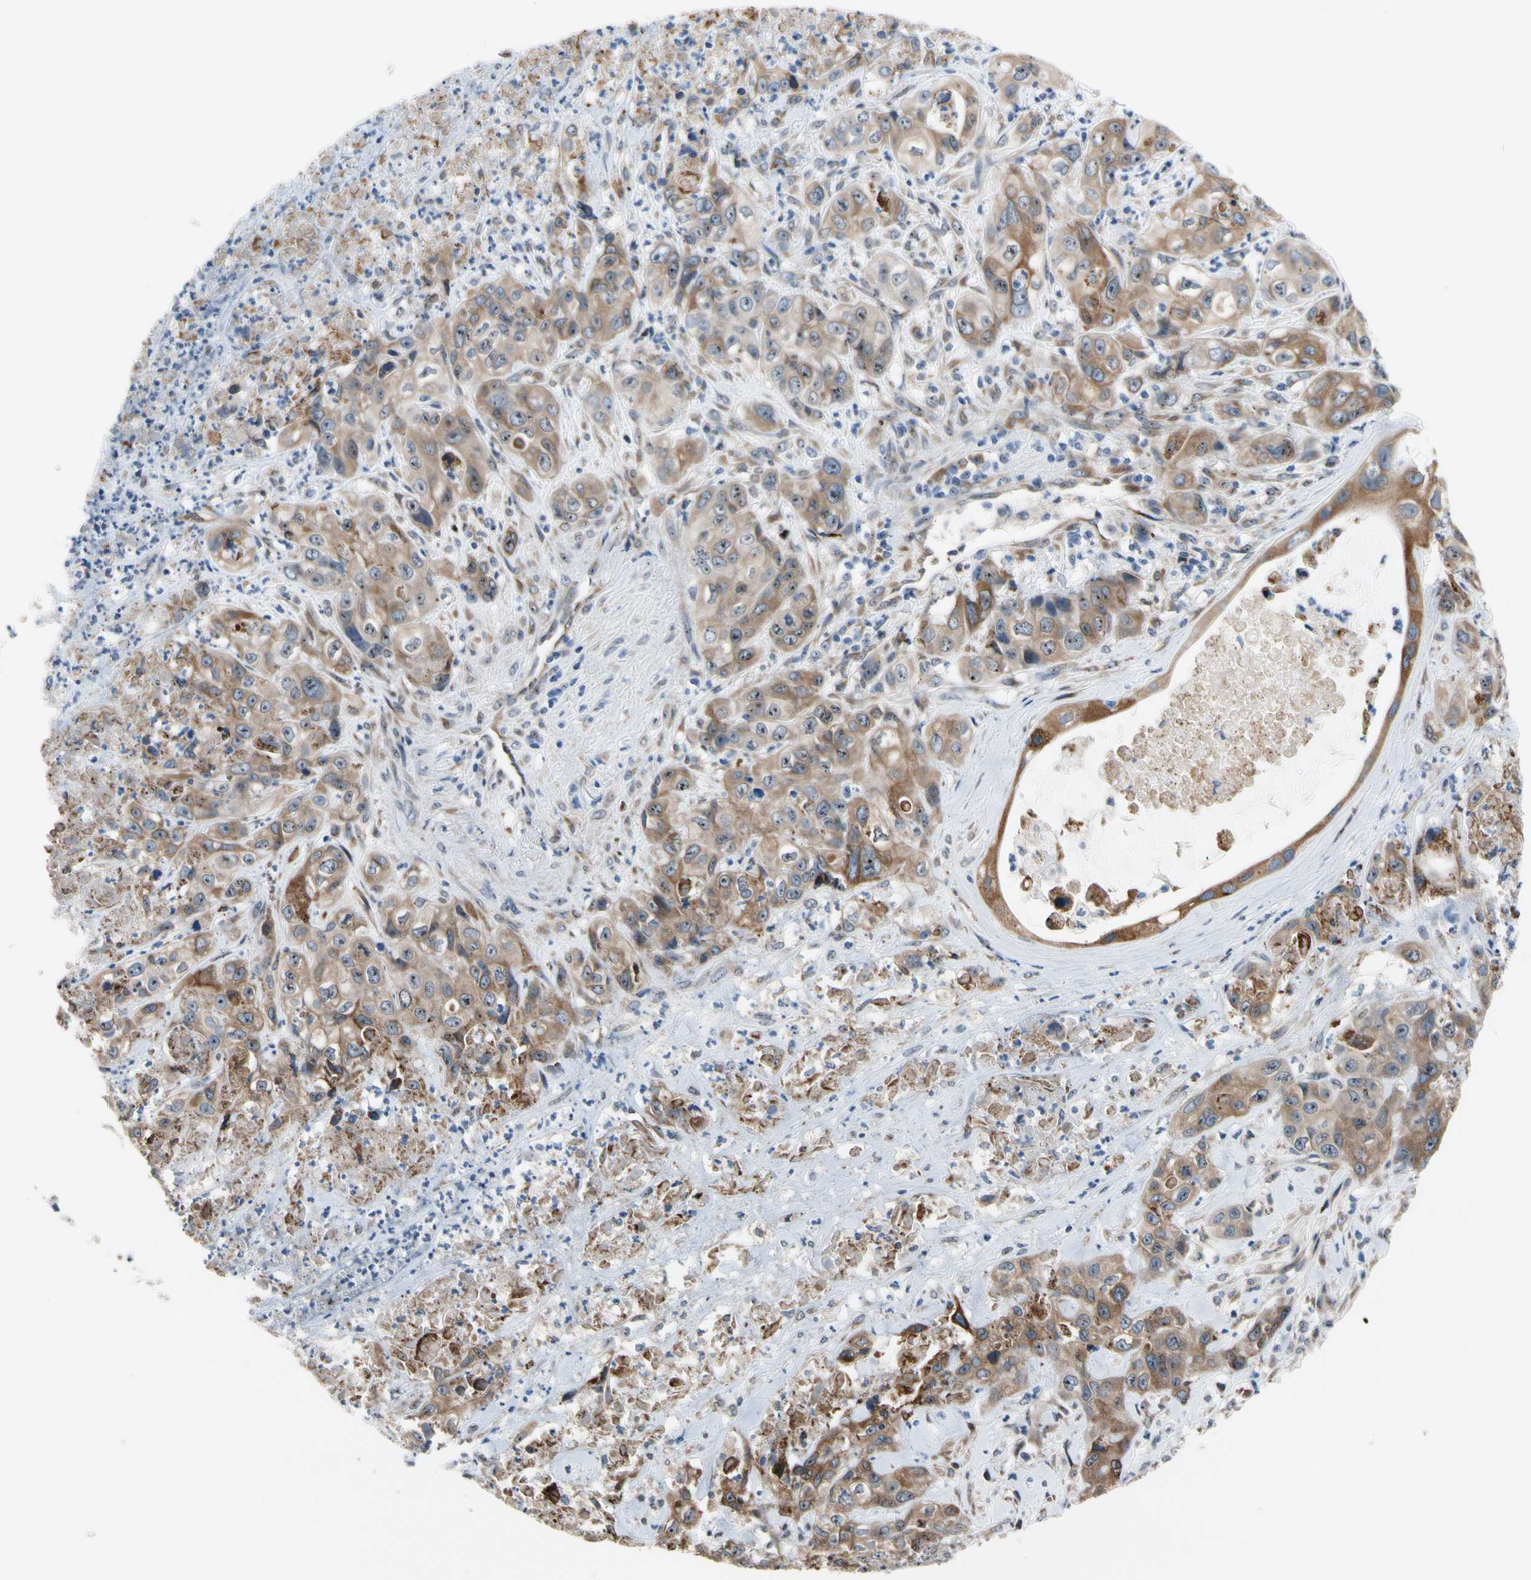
{"staining": {"intensity": "moderate", "quantity": ">75%", "location": "cytoplasmic/membranous"}, "tissue": "liver cancer", "cell_type": "Tumor cells", "image_type": "cancer", "snomed": [{"axis": "morphology", "description": "Cholangiocarcinoma"}, {"axis": "topography", "description": "Liver"}], "caption": "Liver cholangiocarcinoma stained with a protein marker reveals moderate staining in tumor cells.", "gene": "TMED7", "patient": {"sex": "female", "age": 61}}